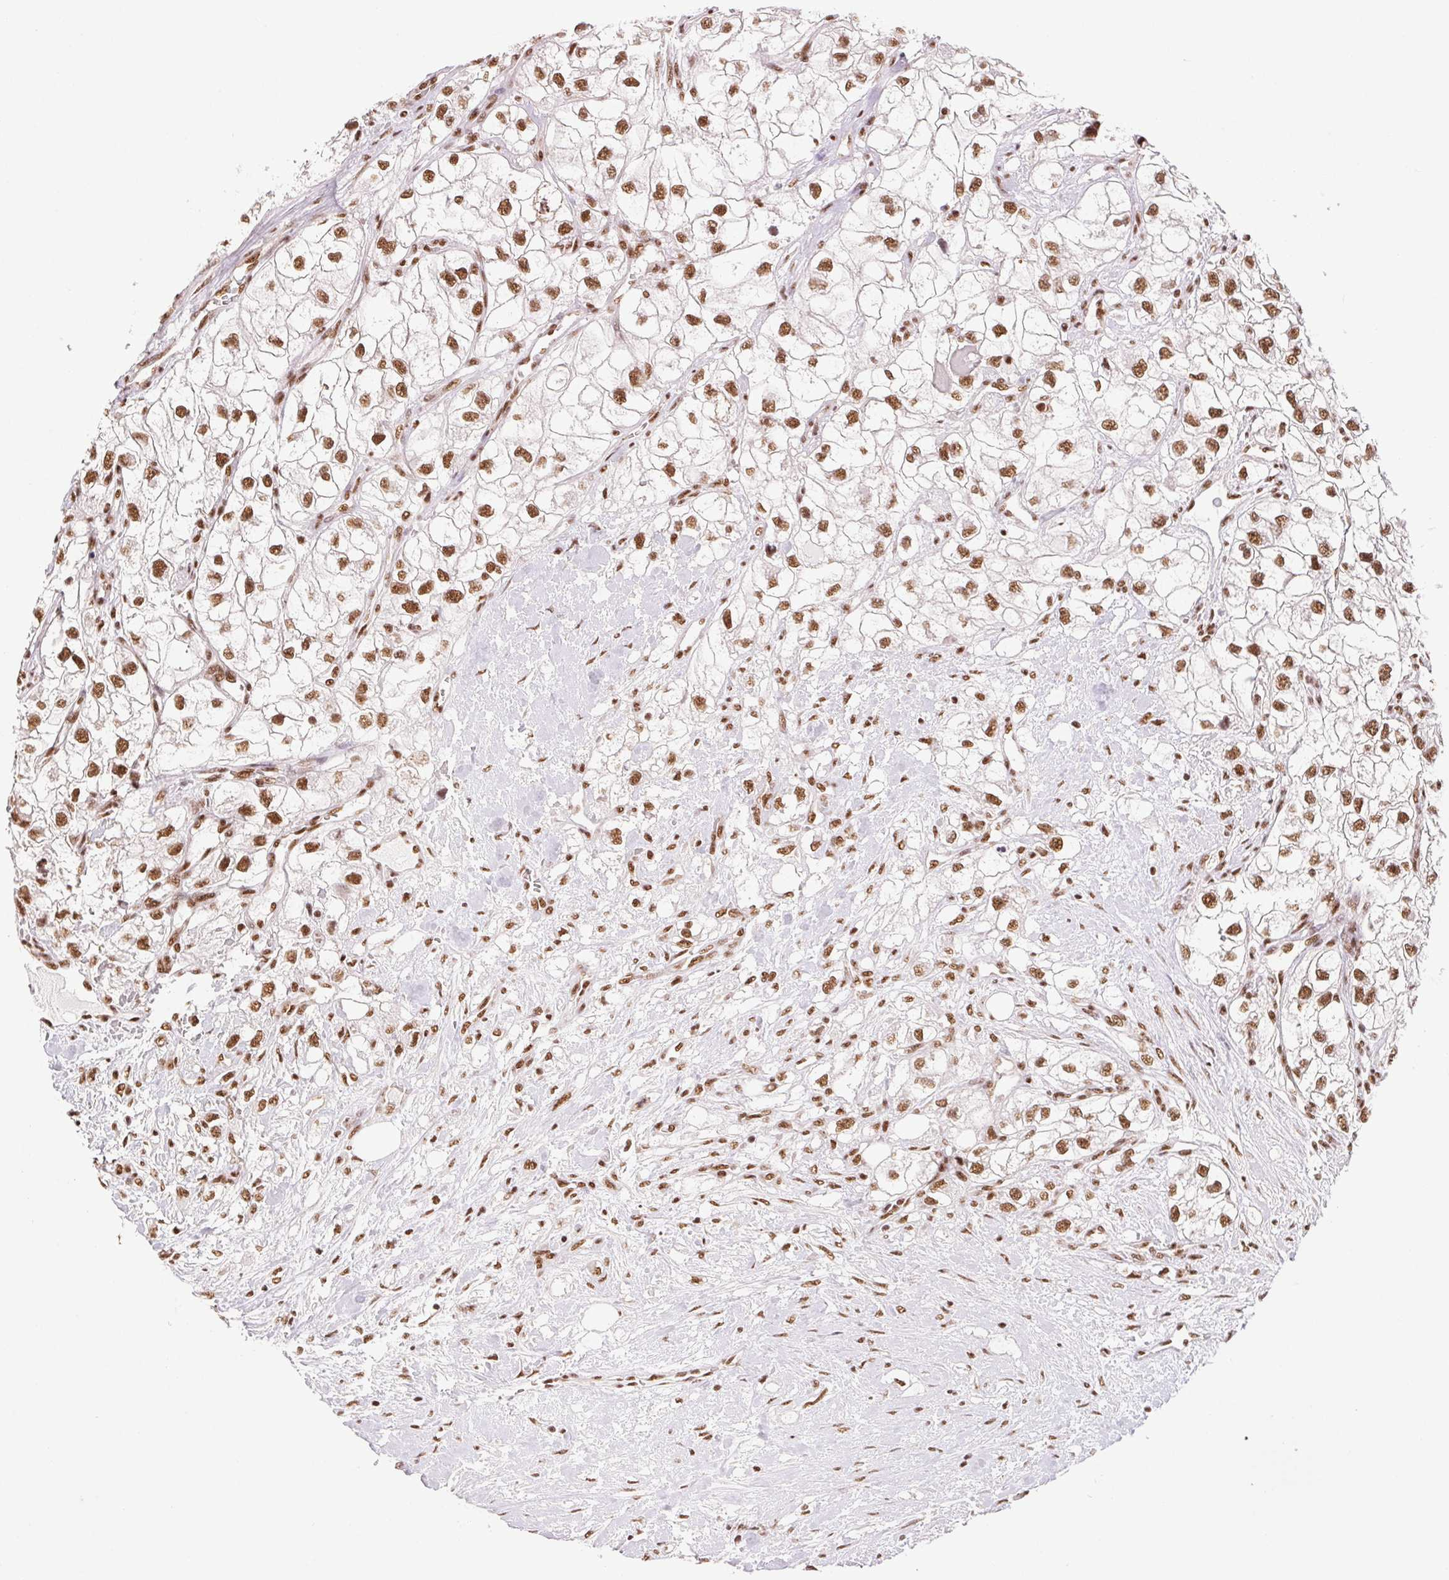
{"staining": {"intensity": "moderate", "quantity": ">75%", "location": "nuclear"}, "tissue": "renal cancer", "cell_type": "Tumor cells", "image_type": "cancer", "snomed": [{"axis": "morphology", "description": "Adenocarcinoma, NOS"}, {"axis": "topography", "description": "Kidney"}], "caption": "DAB (3,3'-diaminobenzidine) immunohistochemical staining of human adenocarcinoma (renal) demonstrates moderate nuclear protein positivity in about >75% of tumor cells.", "gene": "IK", "patient": {"sex": "male", "age": 59}}